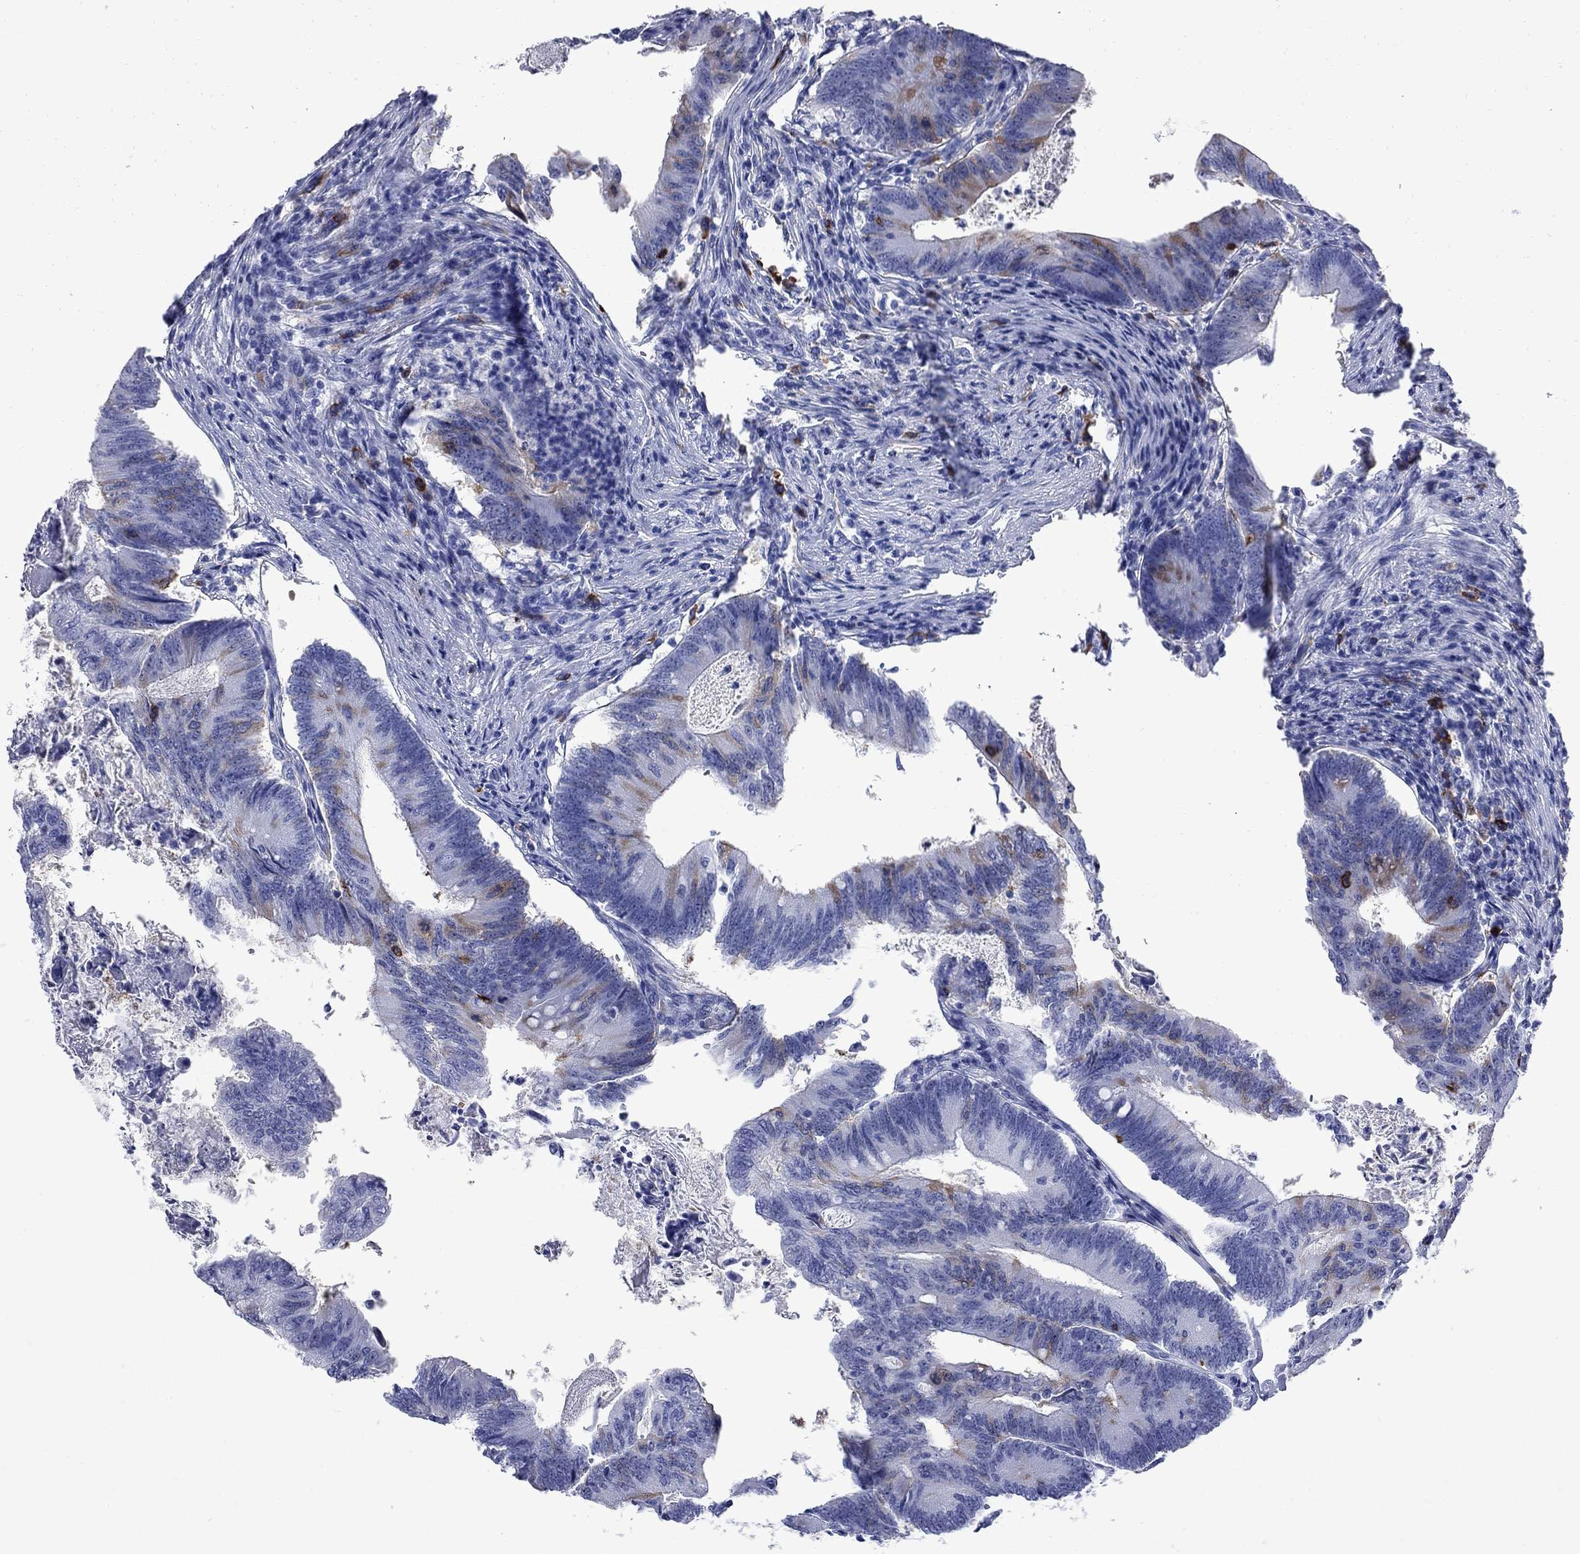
{"staining": {"intensity": "moderate", "quantity": "<25%", "location": "cytoplasmic/membranous"}, "tissue": "colorectal cancer", "cell_type": "Tumor cells", "image_type": "cancer", "snomed": [{"axis": "morphology", "description": "Adenocarcinoma, NOS"}, {"axis": "topography", "description": "Colon"}], "caption": "Tumor cells demonstrate low levels of moderate cytoplasmic/membranous positivity in about <25% of cells in adenocarcinoma (colorectal).", "gene": "TACC3", "patient": {"sex": "female", "age": 70}}